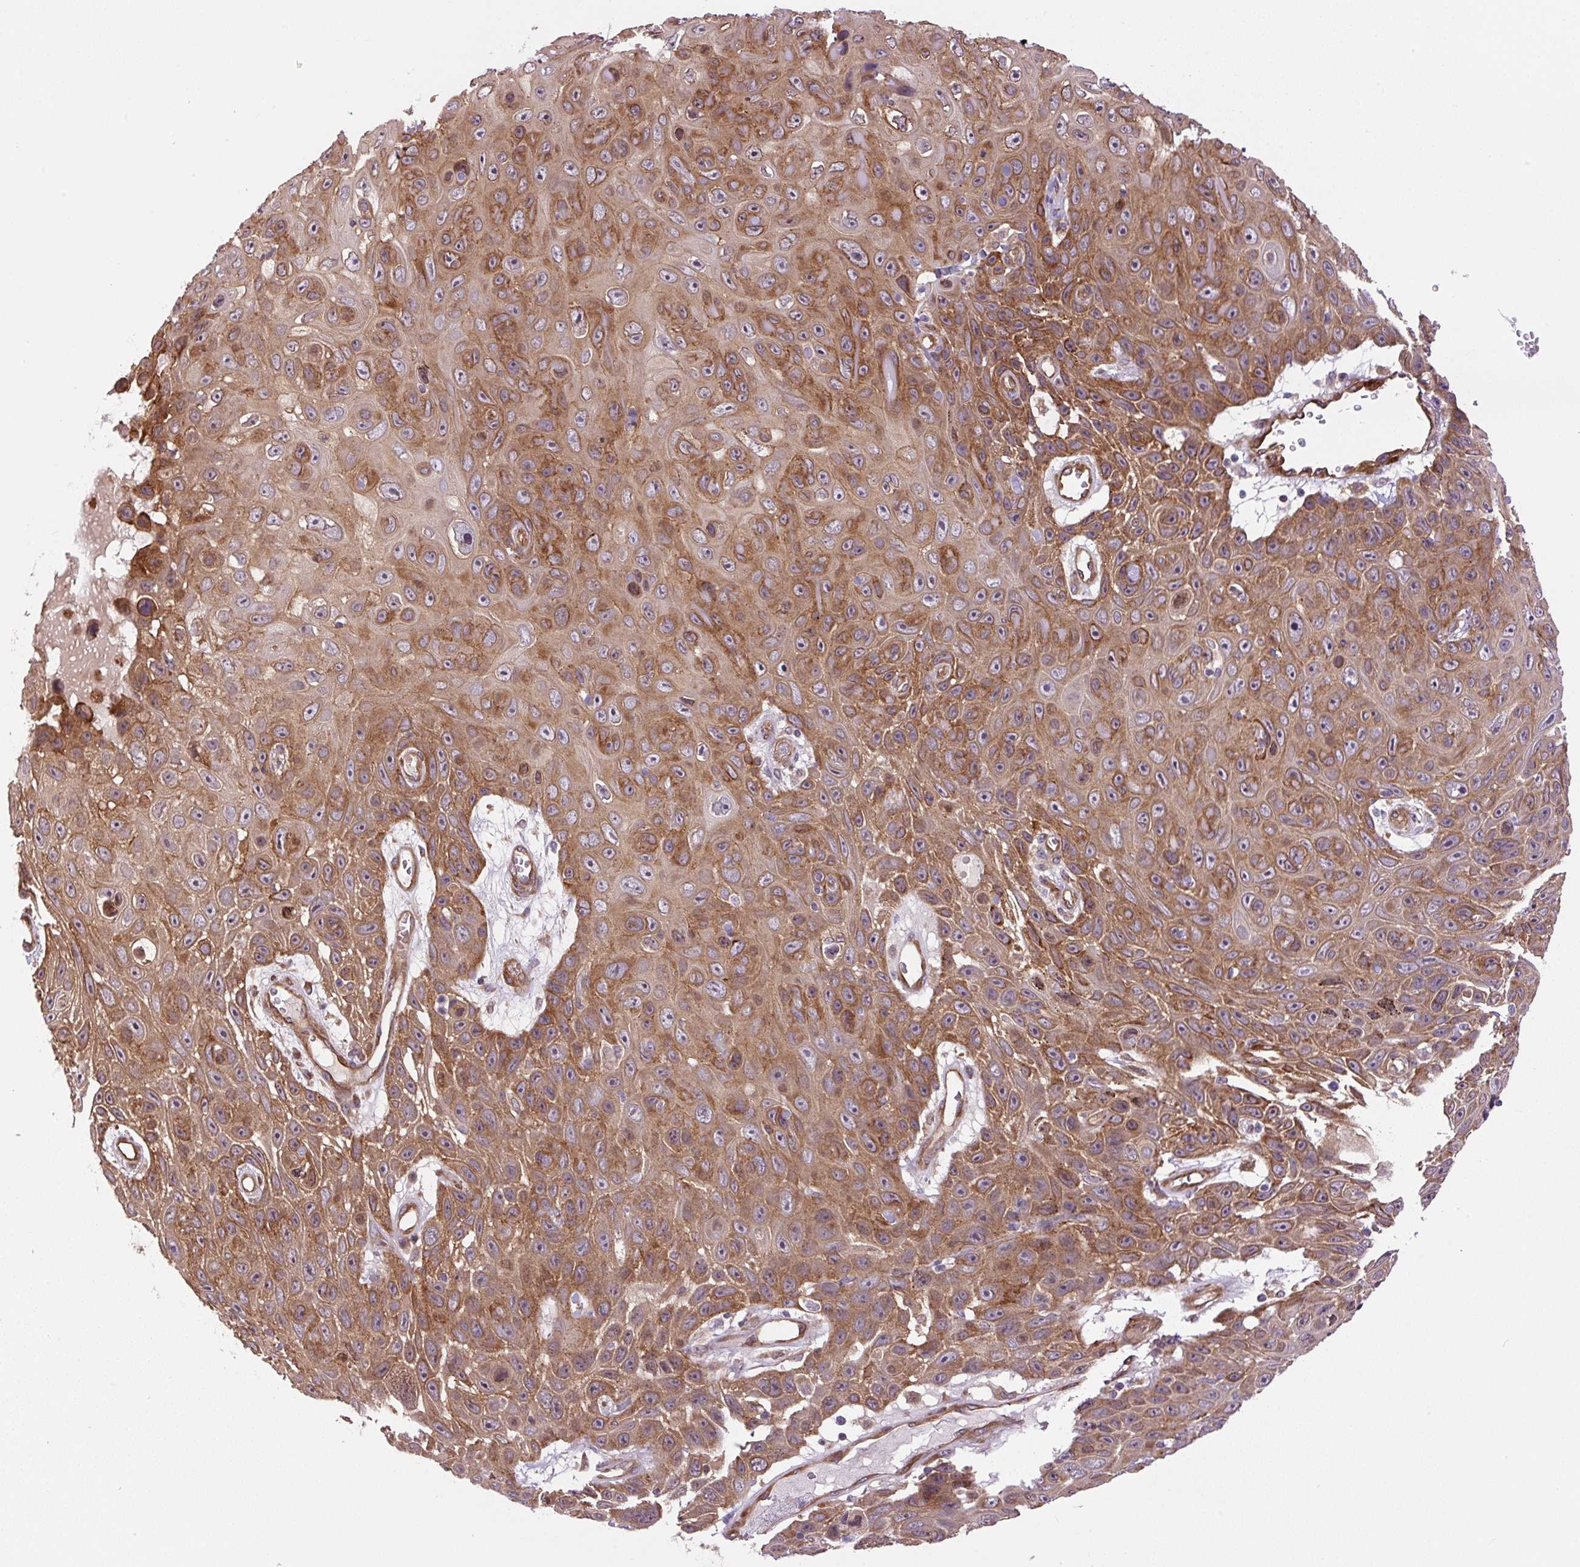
{"staining": {"intensity": "moderate", "quantity": ">75%", "location": "cytoplasmic/membranous"}, "tissue": "skin cancer", "cell_type": "Tumor cells", "image_type": "cancer", "snomed": [{"axis": "morphology", "description": "Squamous cell carcinoma, NOS"}, {"axis": "topography", "description": "Skin"}], "caption": "Squamous cell carcinoma (skin) tissue reveals moderate cytoplasmic/membranous staining in about >75% of tumor cells", "gene": "SEPTIN10", "patient": {"sex": "male", "age": 82}}